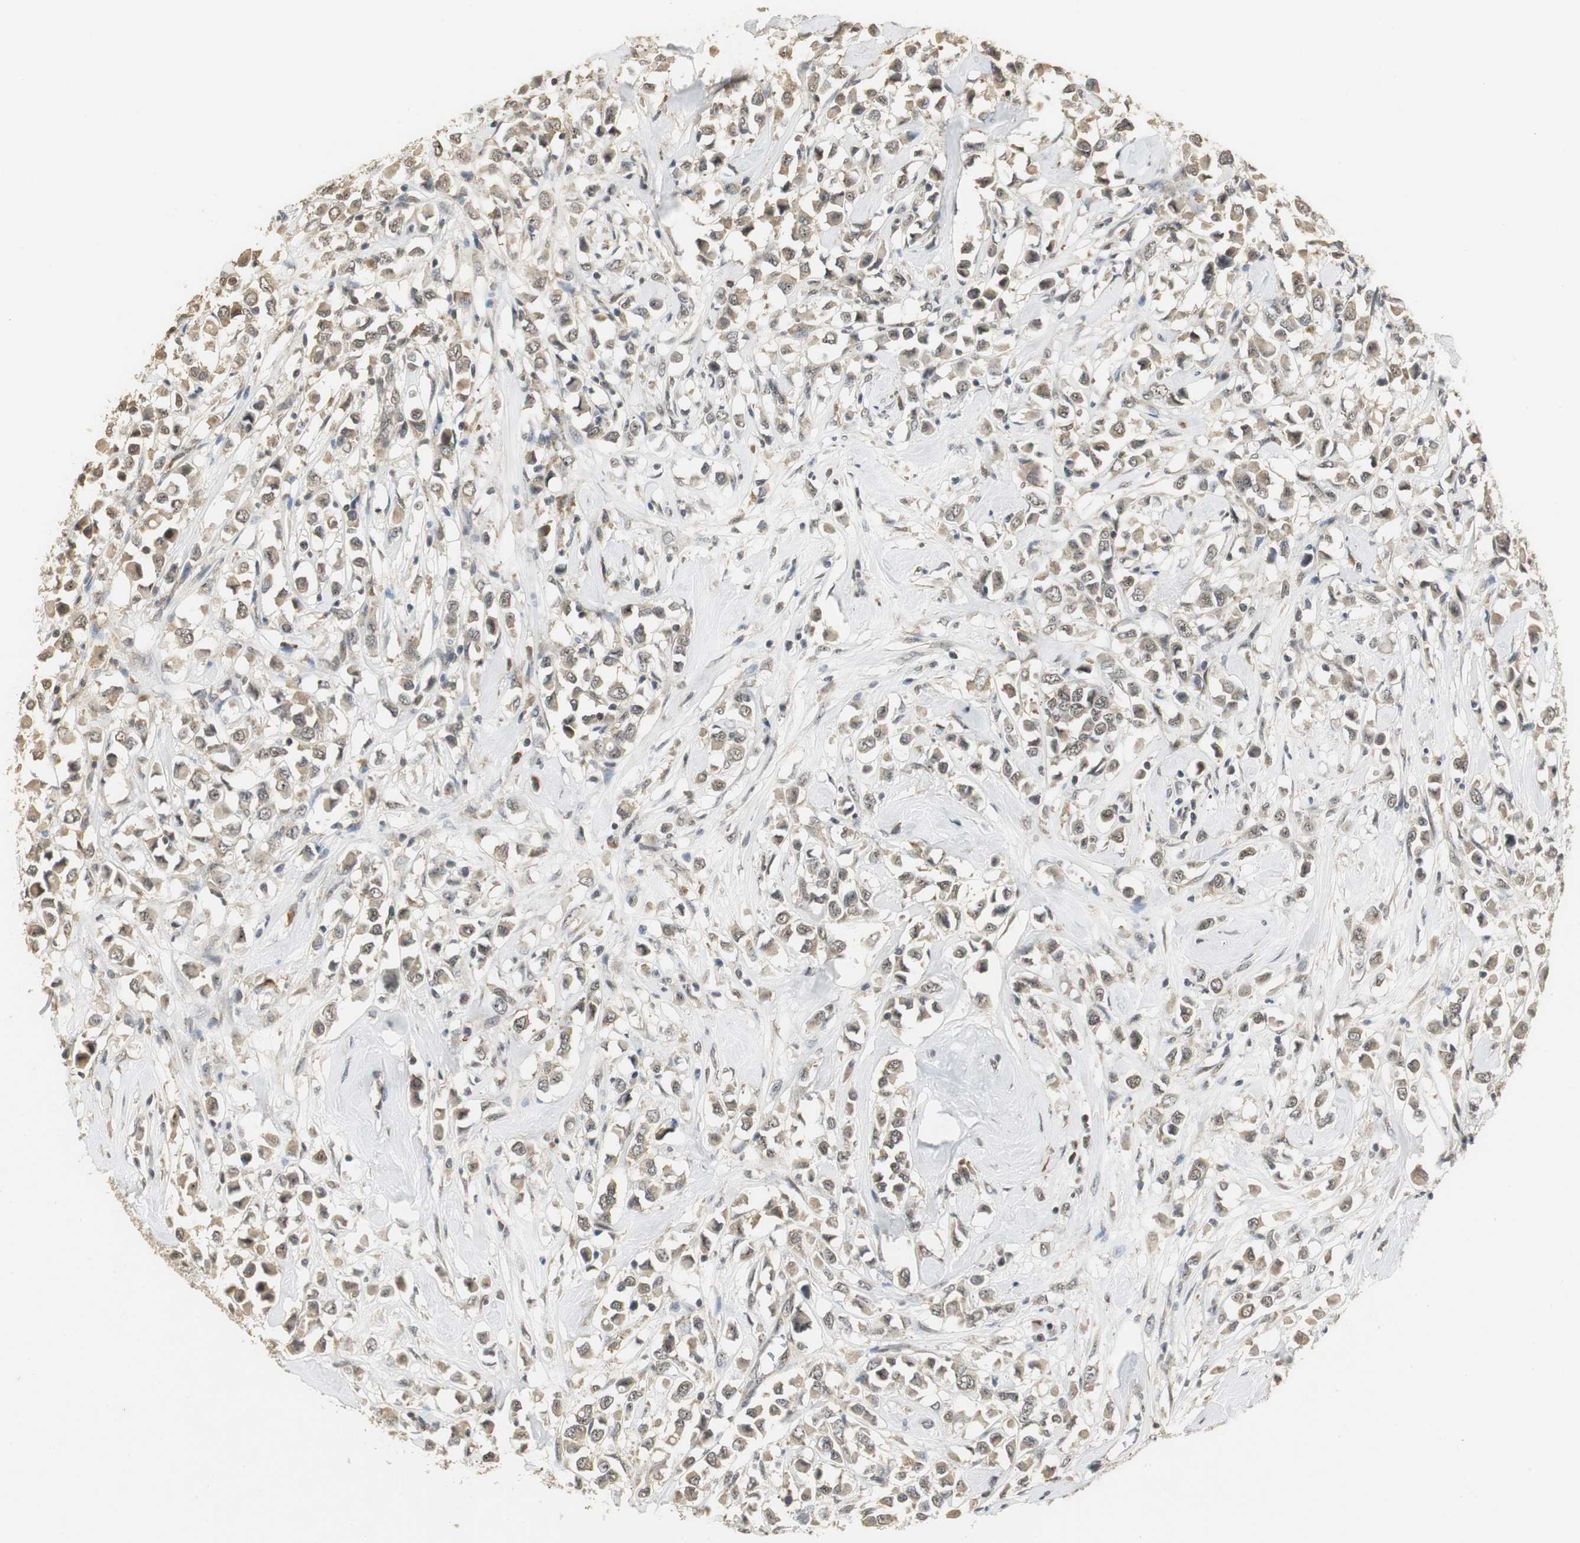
{"staining": {"intensity": "weak", "quantity": ">75%", "location": "cytoplasmic/membranous"}, "tissue": "breast cancer", "cell_type": "Tumor cells", "image_type": "cancer", "snomed": [{"axis": "morphology", "description": "Duct carcinoma"}, {"axis": "topography", "description": "Breast"}], "caption": "Immunohistochemistry (DAB (3,3'-diaminobenzidine)) staining of human intraductal carcinoma (breast) displays weak cytoplasmic/membranous protein staining in approximately >75% of tumor cells.", "gene": "ELOA", "patient": {"sex": "female", "age": 61}}